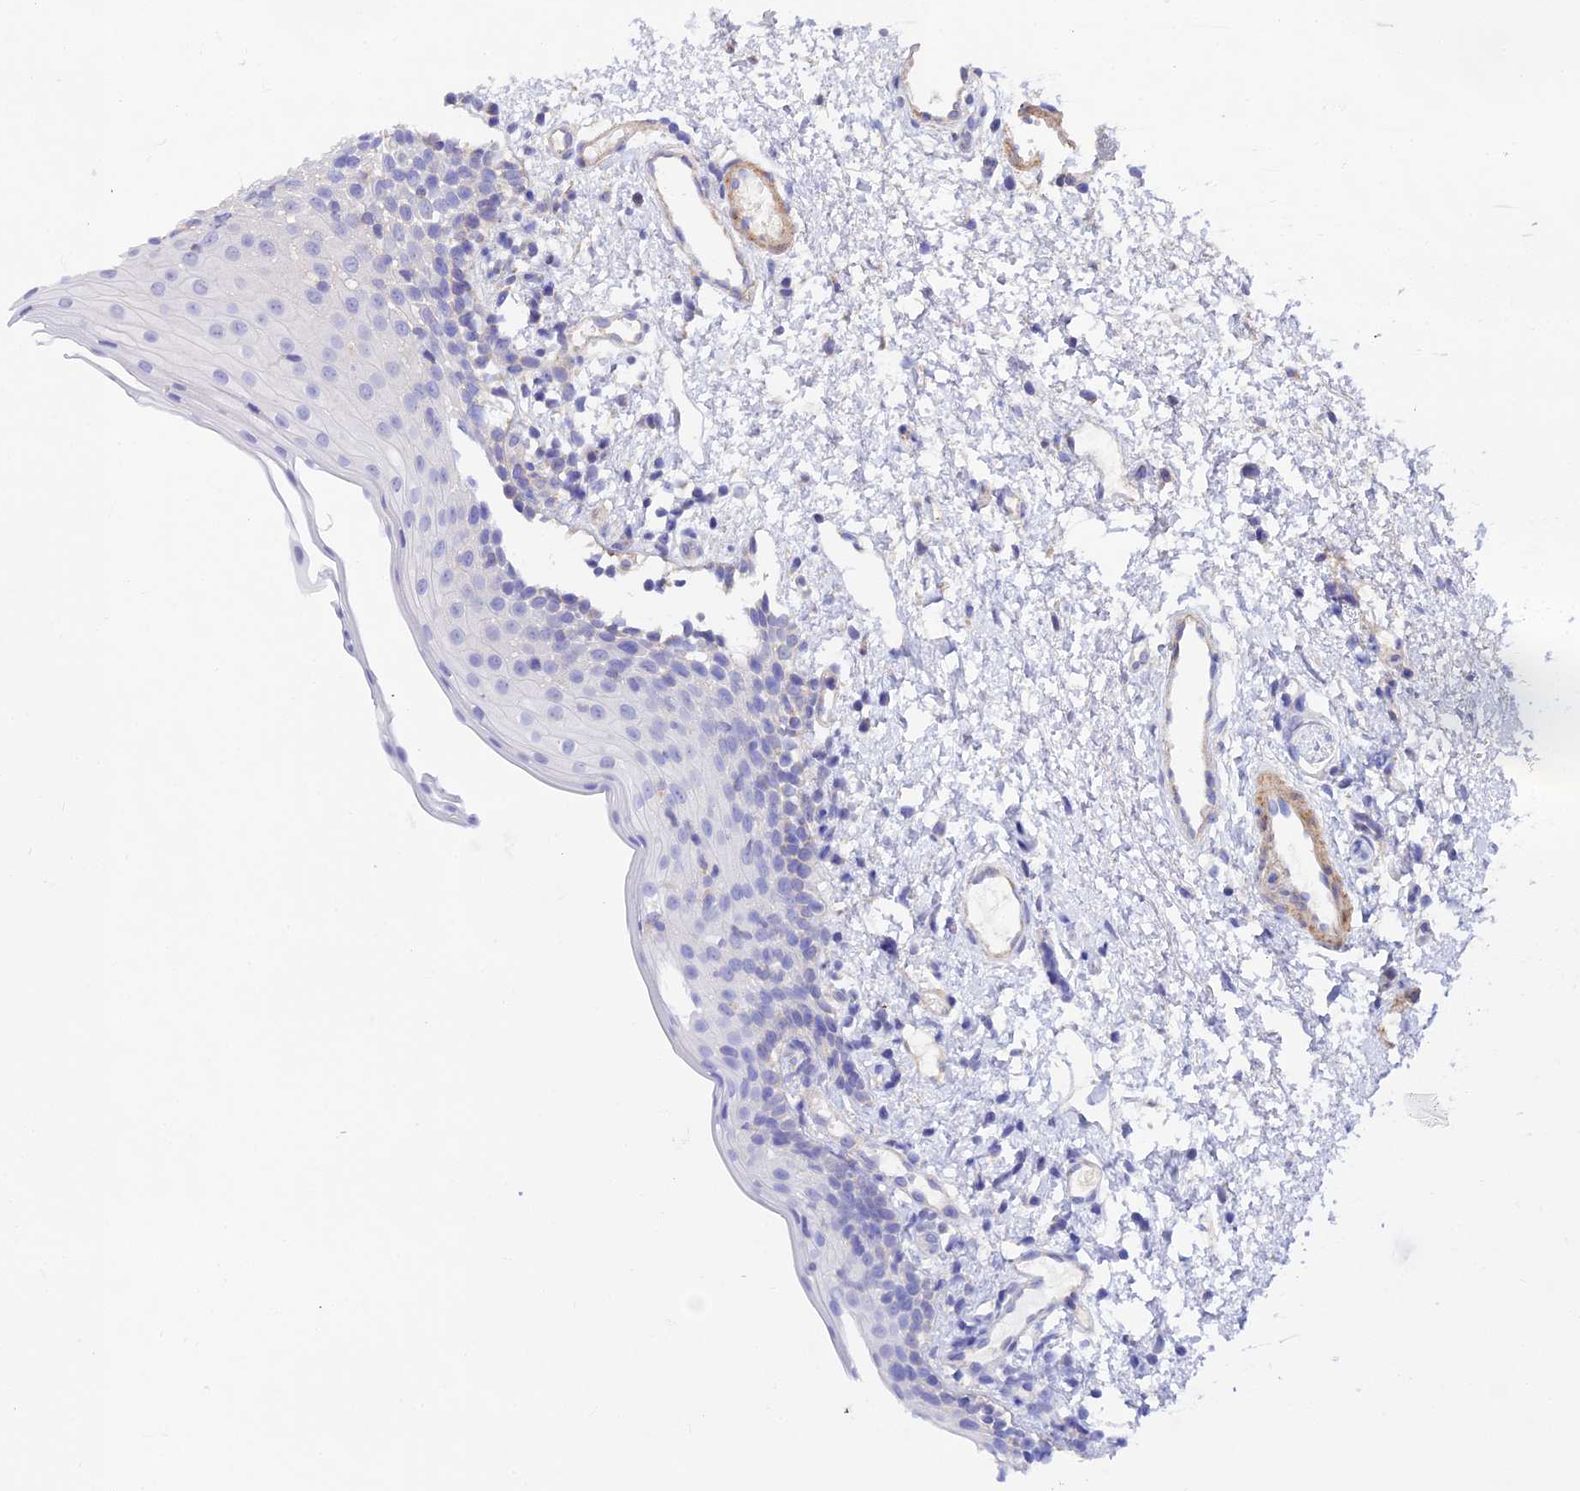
{"staining": {"intensity": "negative", "quantity": "none", "location": "none"}, "tissue": "oral mucosa", "cell_type": "Squamous epithelial cells", "image_type": "normal", "snomed": [{"axis": "morphology", "description": "Normal tissue, NOS"}, {"axis": "topography", "description": "Oral tissue"}], "caption": "Human oral mucosa stained for a protein using immunohistochemistry (IHC) demonstrates no staining in squamous epithelial cells.", "gene": "ACOT1", "patient": {"sex": "female", "age": 13}}